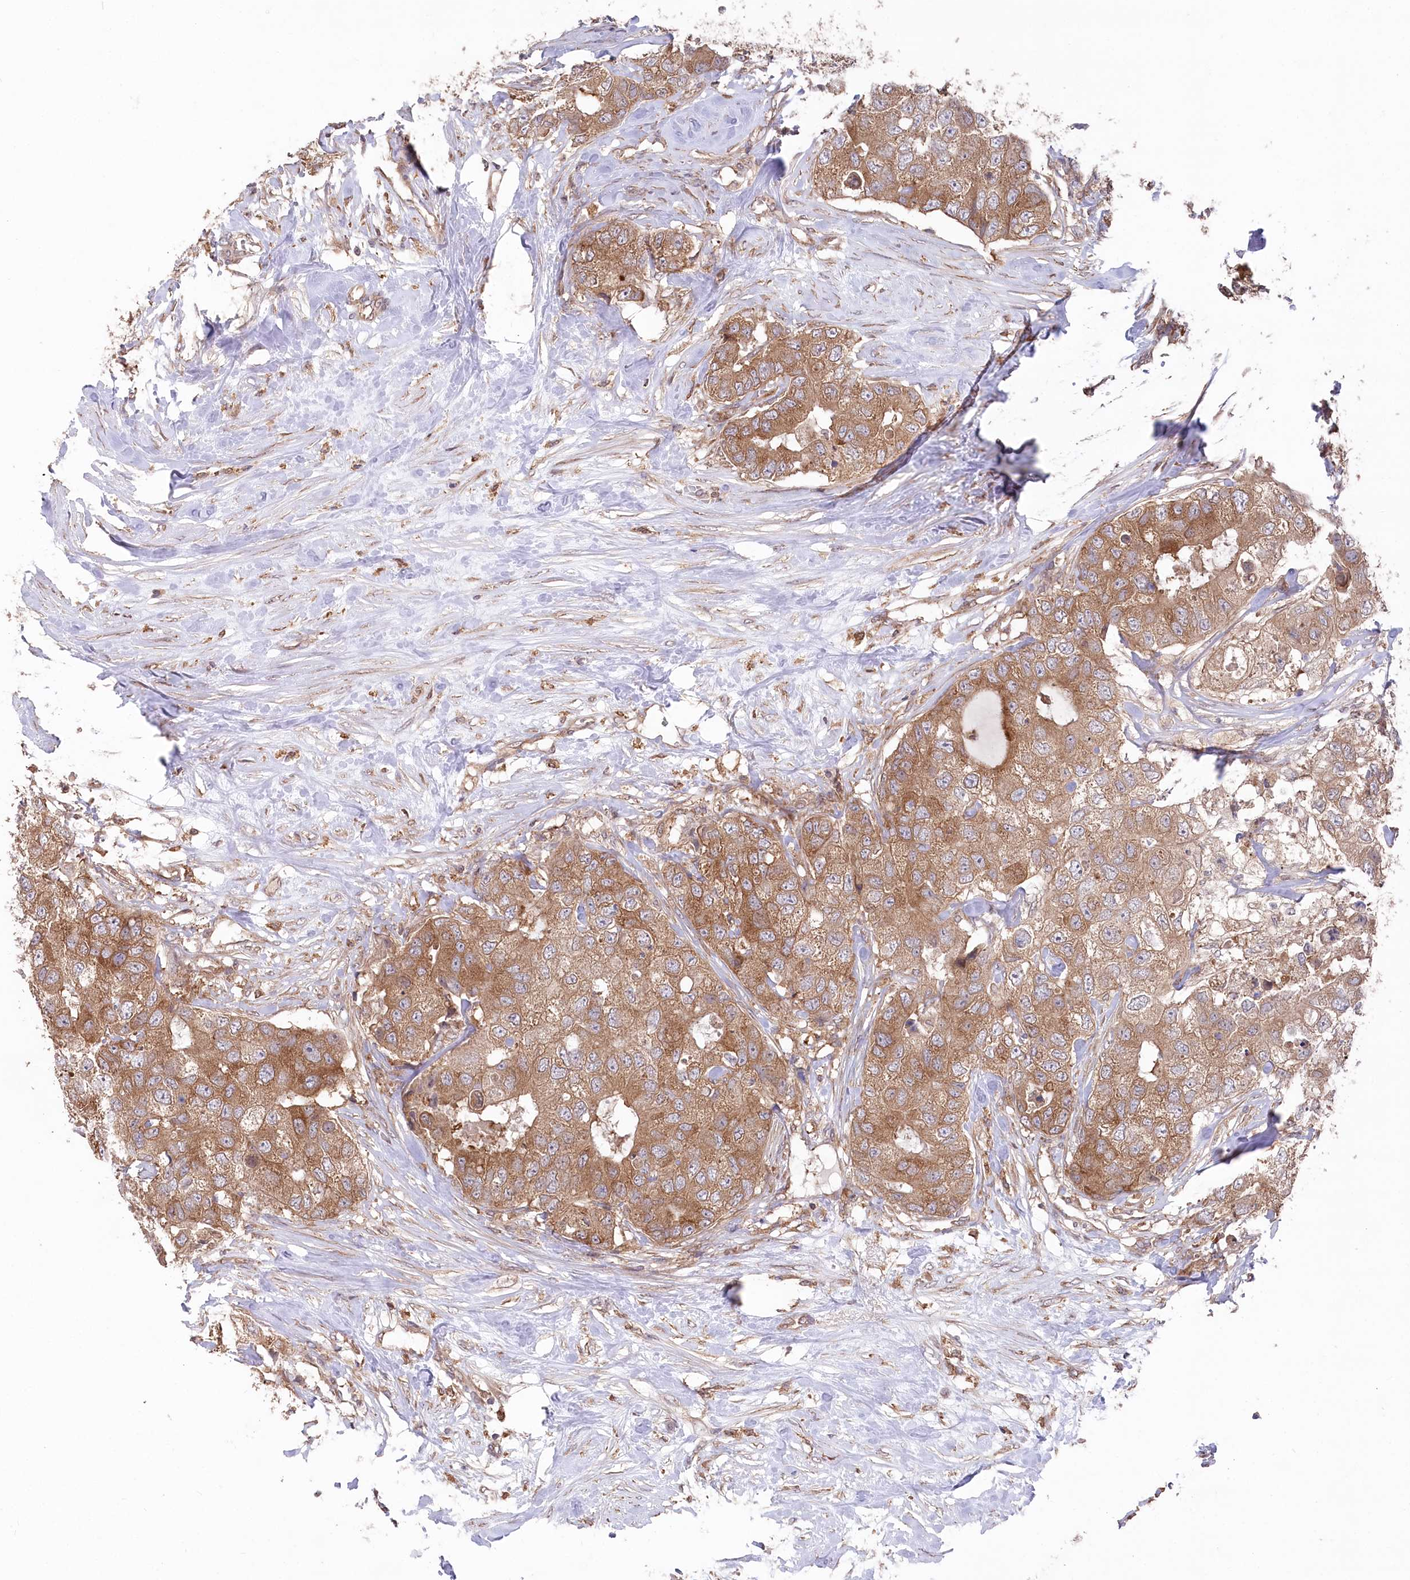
{"staining": {"intensity": "moderate", "quantity": ">75%", "location": "cytoplasmic/membranous"}, "tissue": "breast cancer", "cell_type": "Tumor cells", "image_type": "cancer", "snomed": [{"axis": "morphology", "description": "Duct carcinoma"}, {"axis": "topography", "description": "Breast"}], "caption": "Invasive ductal carcinoma (breast) tissue exhibits moderate cytoplasmic/membranous expression in about >75% of tumor cells, visualized by immunohistochemistry.", "gene": "PPP1R21", "patient": {"sex": "female", "age": 62}}